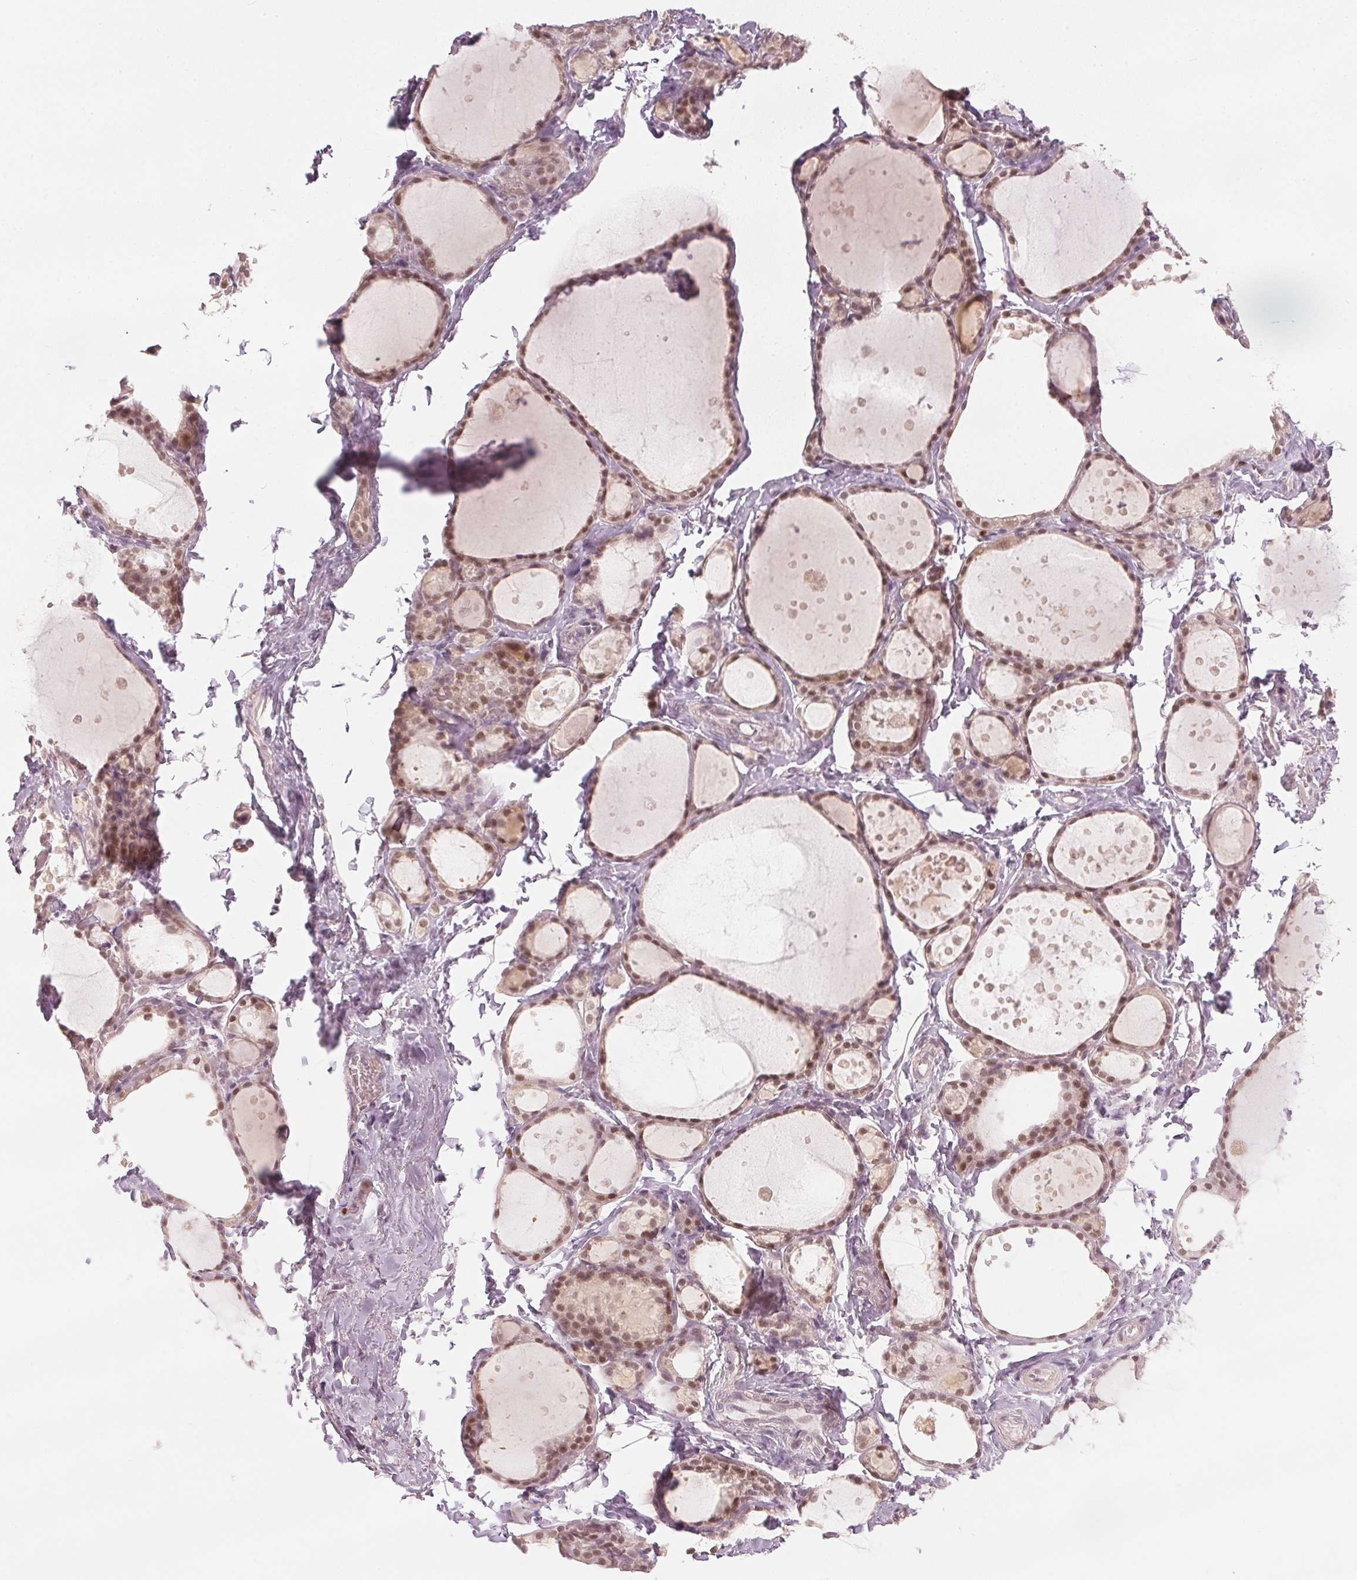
{"staining": {"intensity": "moderate", "quantity": "<25%", "location": "nuclear"}, "tissue": "thyroid gland", "cell_type": "Glandular cells", "image_type": "normal", "snomed": [{"axis": "morphology", "description": "Normal tissue, NOS"}, {"axis": "topography", "description": "Thyroid gland"}], "caption": "A brown stain highlights moderate nuclear positivity of a protein in glandular cells of unremarkable thyroid gland.", "gene": "ENSG00000267001", "patient": {"sex": "male", "age": 68}}